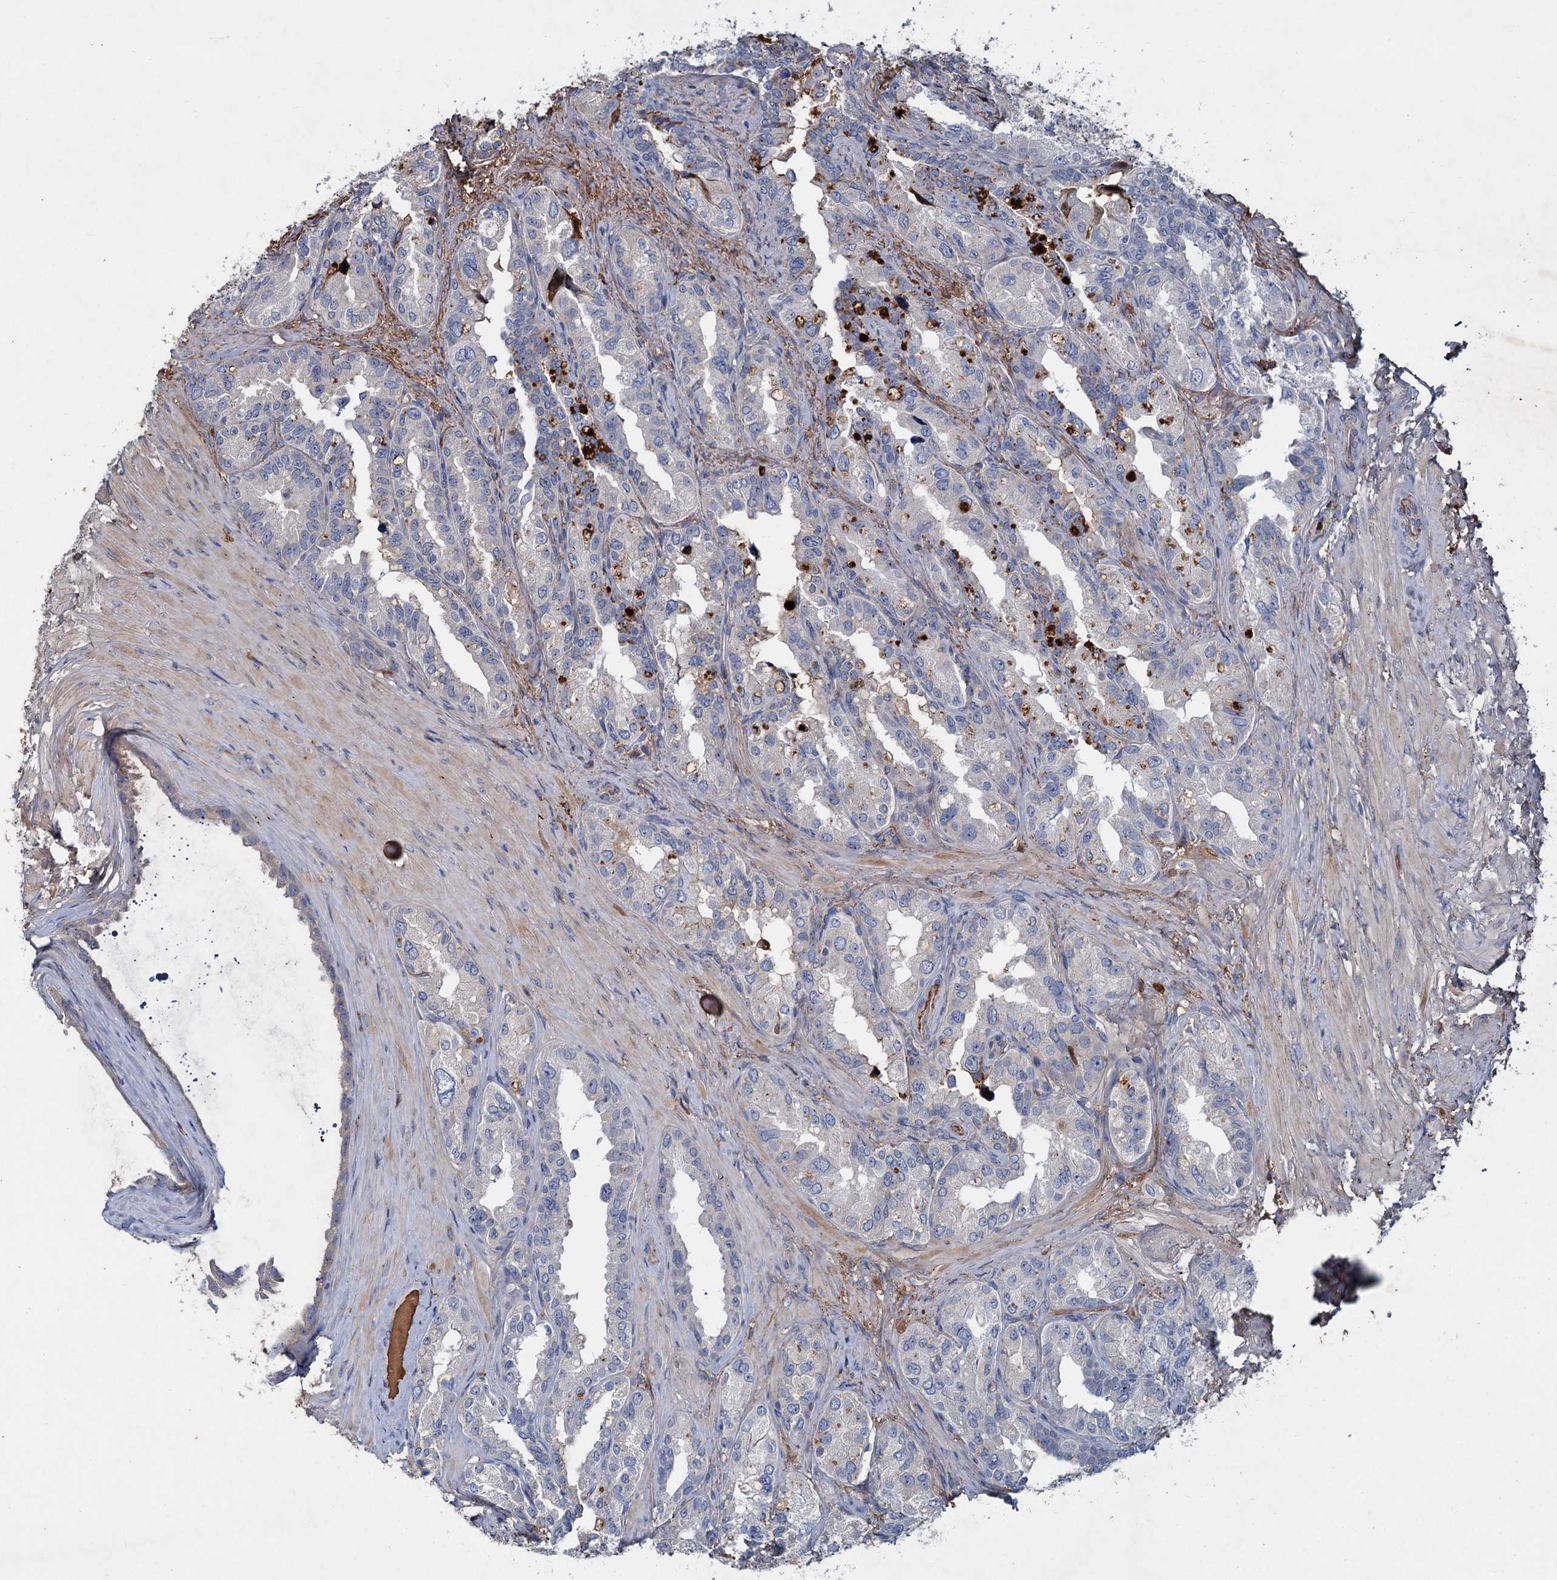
{"staining": {"intensity": "moderate", "quantity": "<25%", "location": "cytoplasmic/membranous"}, "tissue": "seminal vesicle", "cell_type": "Glandular cells", "image_type": "normal", "snomed": [{"axis": "morphology", "description": "Normal tissue, NOS"}, {"axis": "topography", "description": "Seminal veicle"}, {"axis": "topography", "description": "Peripheral nerve tissue"}], "caption": "Moderate cytoplasmic/membranous expression for a protein is identified in about <25% of glandular cells of normal seminal vesicle using immunohistochemistry (IHC).", "gene": "CHRD", "patient": {"sex": "male", "age": 67}}